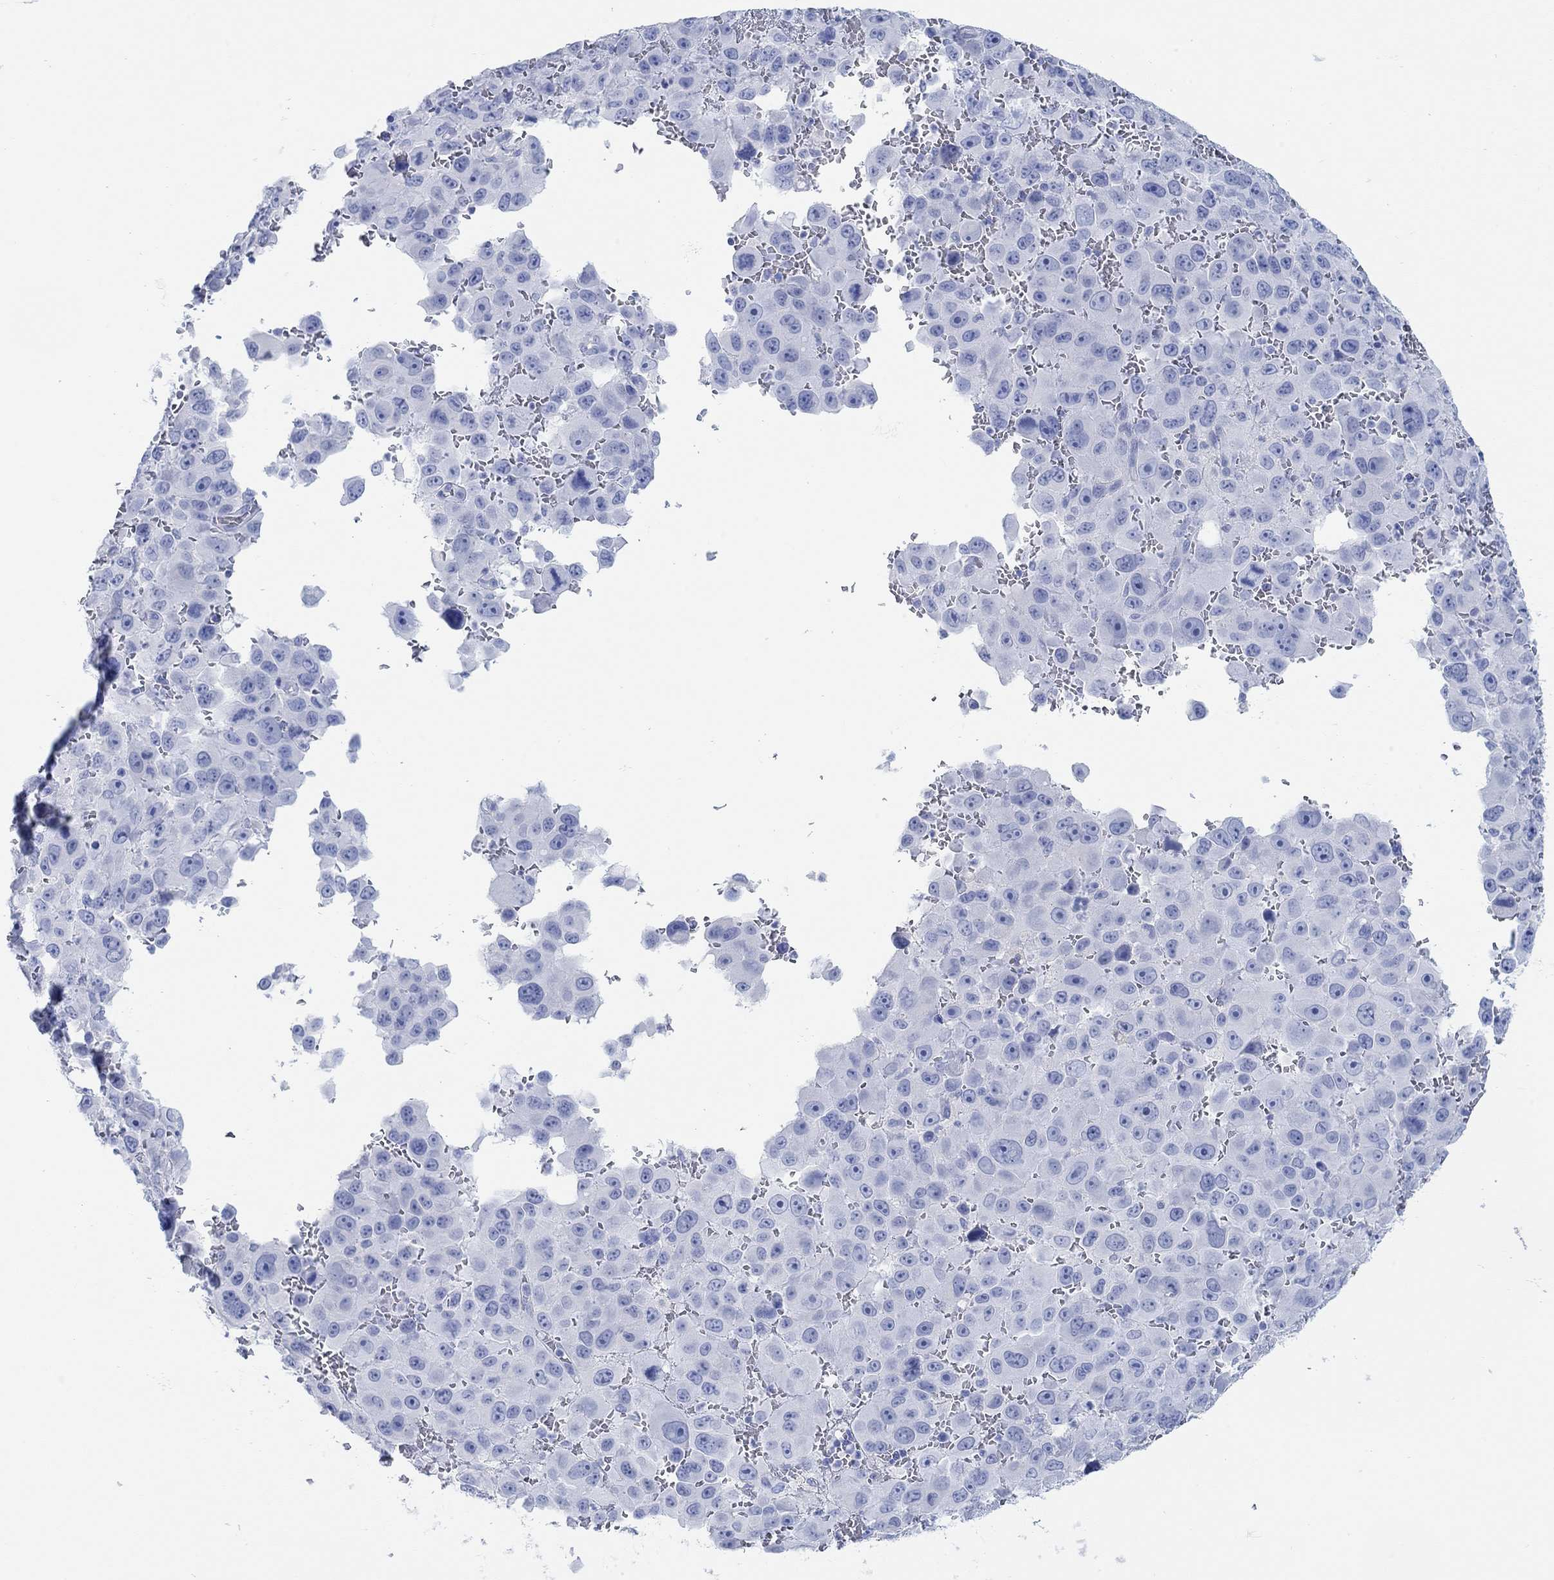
{"staining": {"intensity": "negative", "quantity": "none", "location": "none"}, "tissue": "melanoma", "cell_type": "Tumor cells", "image_type": "cancer", "snomed": [{"axis": "morphology", "description": "Malignant melanoma, NOS"}, {"axis": "topography", "description": "Skin"}], "caption": "DAB (3,3'-diaminobenzidine) immunohistochemical staining of human melanoma displays no significant staining in tumor cells.", "gene": "AK8", "patient": {"sex": "female", "age": 91}}